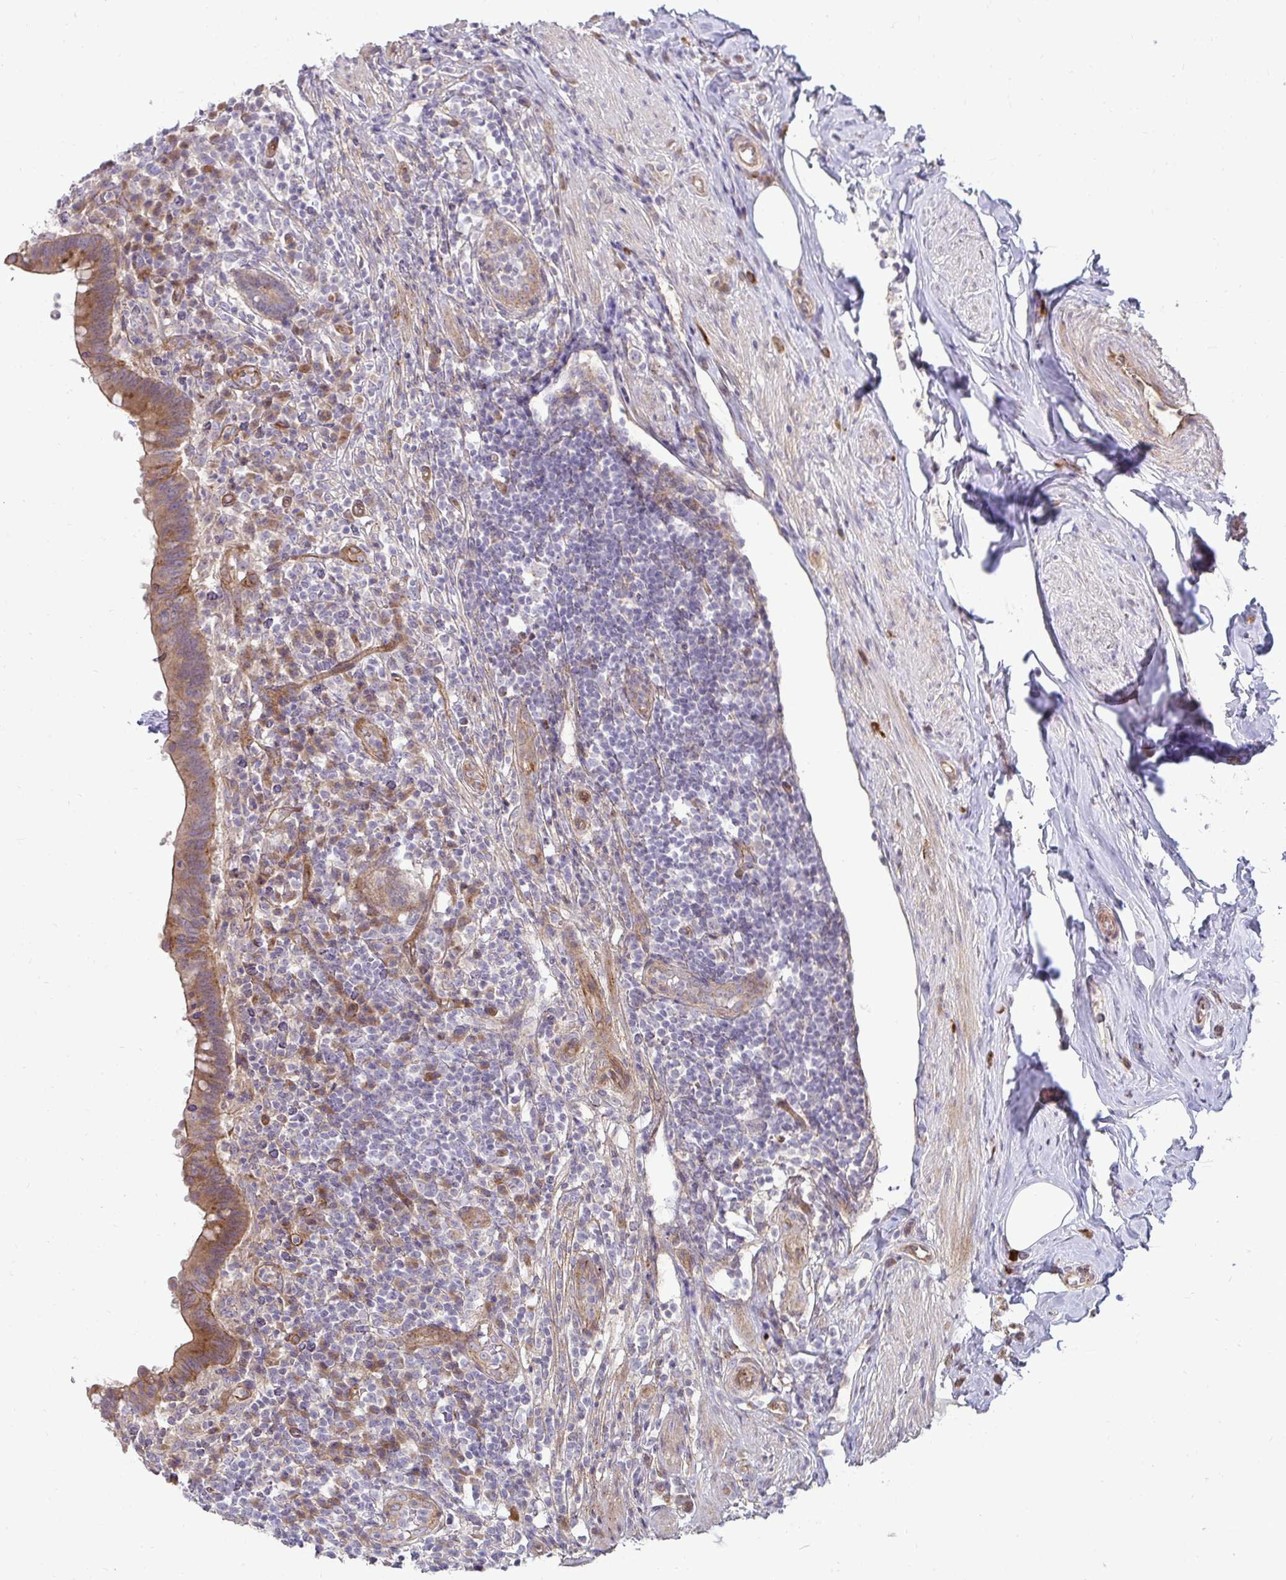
{"staining": {"intensity": "strong", "quantity": "25%-75%", "location": "cytoplasmic/membranous"}, "tissue": "appendix", "cell_type": "Glandular cells", "image_type": "normal", "snomed": [{"axis": "morphology", "description": "Normal tissue, NOS"}, {"axis": "topography", "description": "Appendix"}], "caption": "Protein expression analysis of normal human appendix reveals strong cytoplasmic/membranous positivity in approximately 25%-75% of glandular cells. (brown staining indicates protein expression, while blue staining denotes nuclei).", "gene": "SH2D1B", "patient": {"sex": "female", "age": 56}}